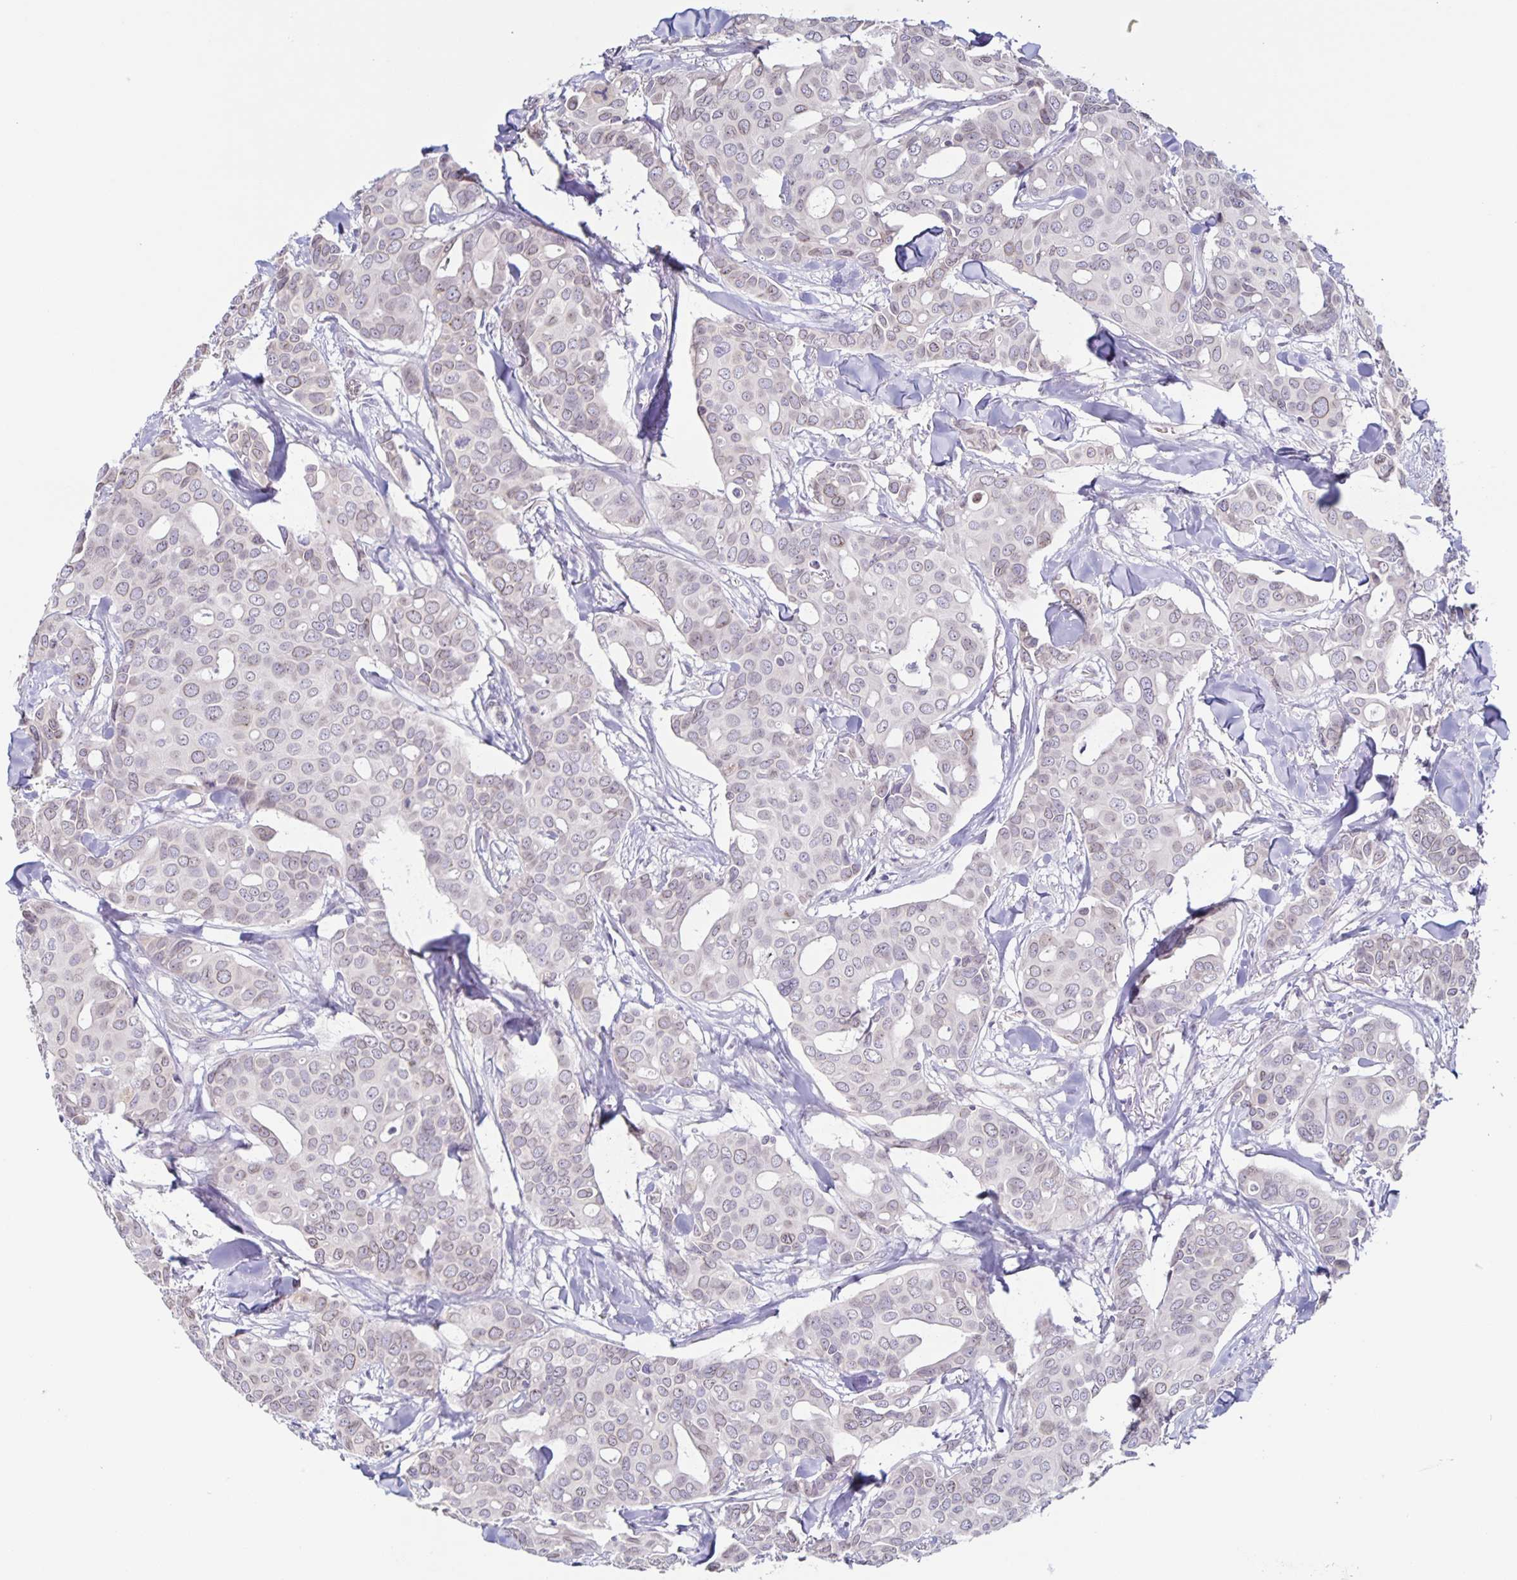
{"staining": {"intensity": "weak", "quantity": "<25%", "location": "cytoplasmic/membranous,nuclear"}, "tissue": "breast cancer", "cell_type": "Tumor cells", "image_type": "cancer", "snomed": [{"axis": "morphology", "description": "Duct carcinoma"}, {"axis": "topography", "description": "Breast"}], "caption": "Human breast infiltrating ductal carcinoma stained for a protein using IHC shows no expression in tumor cells.", "gene": "SYNE2", "patient": {"sex": "female", "age": 54}}